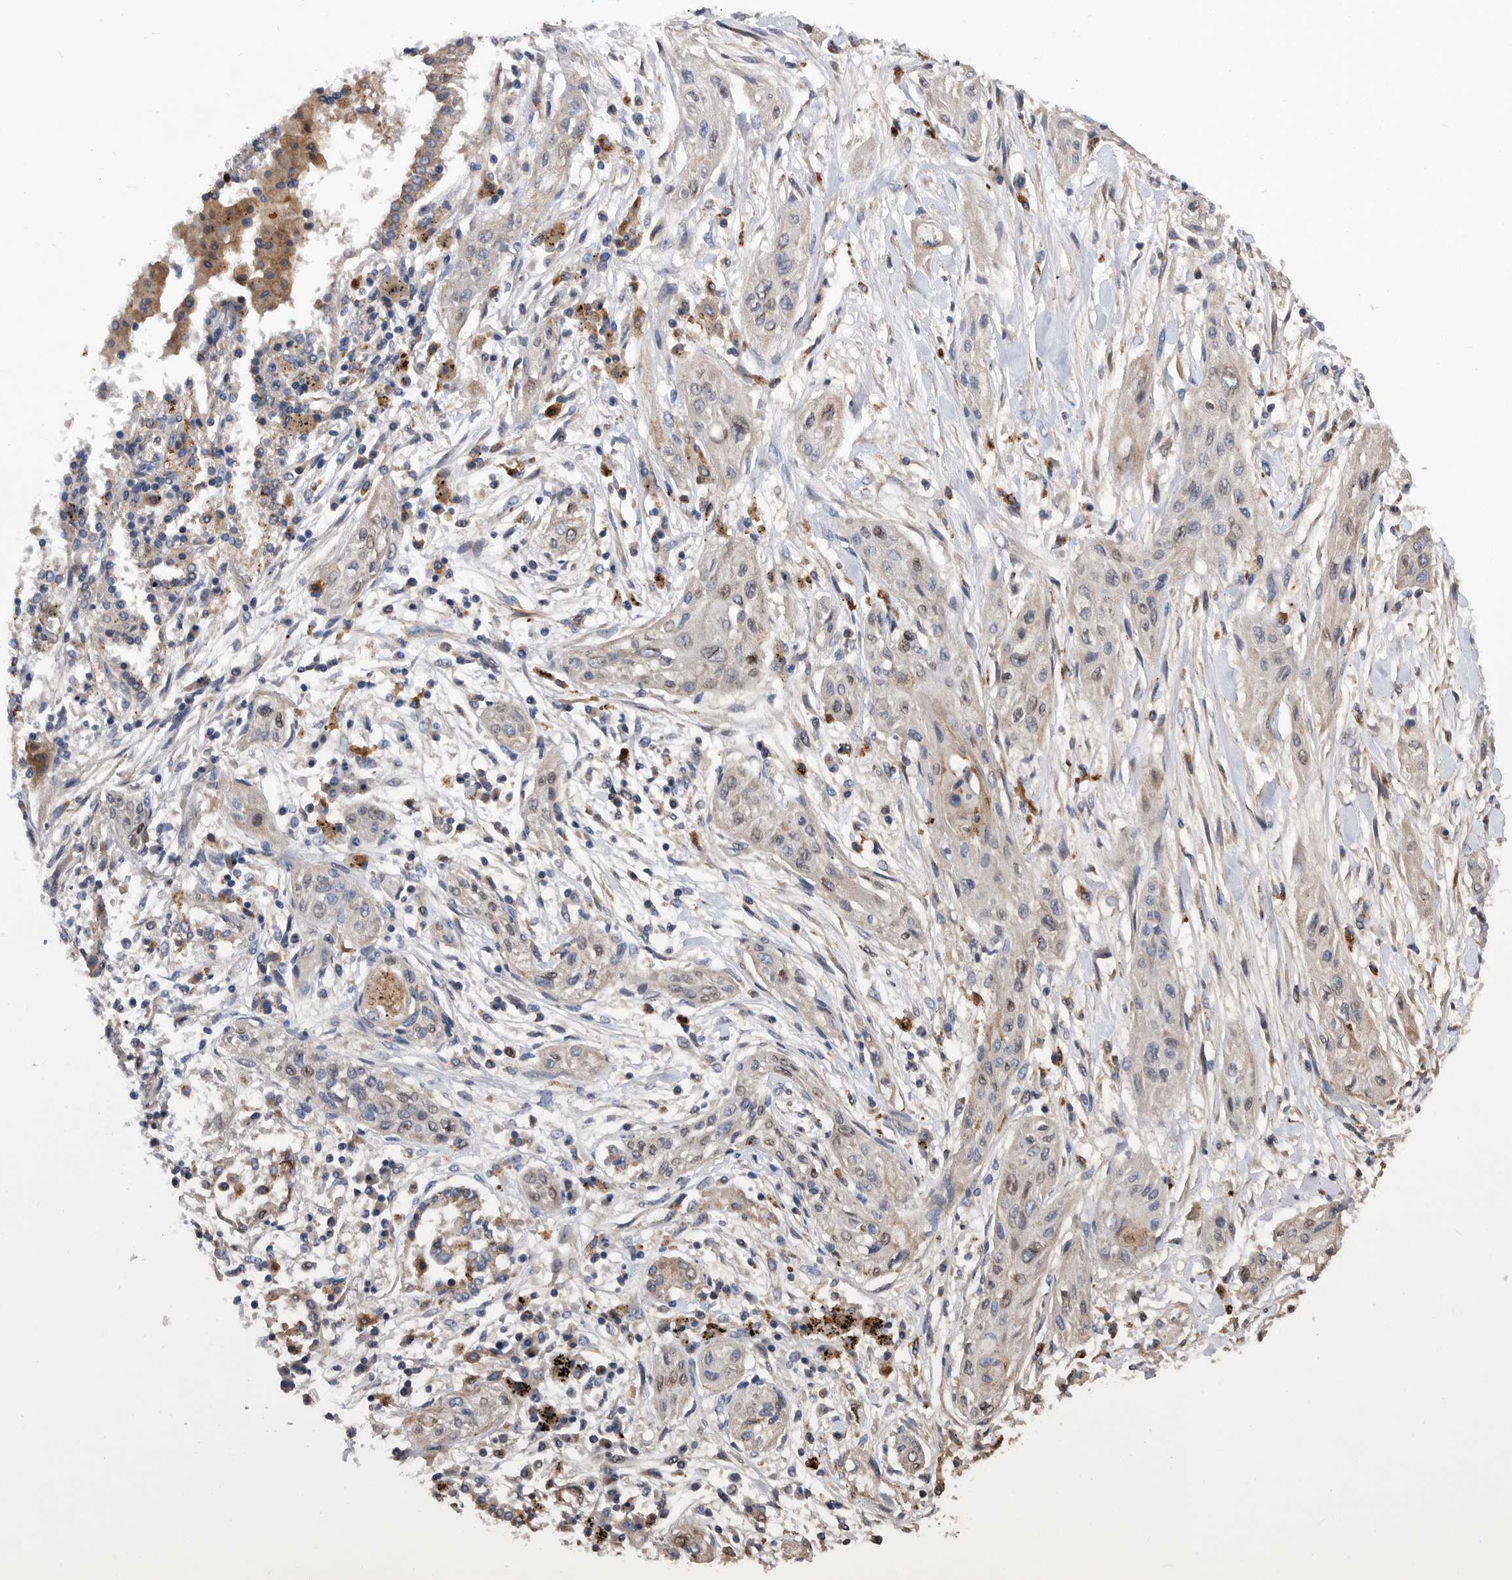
{"staining": {"intensity": "negative", "quantity": "none", "location": "none"}, "tissue": "lung cancer", "cell_type": "Tumor cells", "image_type": "cancer", "snomed": [{"axis": "morphology", "description": "Squamous cell carcinoma, NOS"}, {"axis": "topography", "description": "Lung"}], "caption": "The immunohistochemistry image has no significant staining in tumor cells of lung cancer tissue.", "gene": "BAIAP3", "patient": {"sex": "female", "age": 47}}